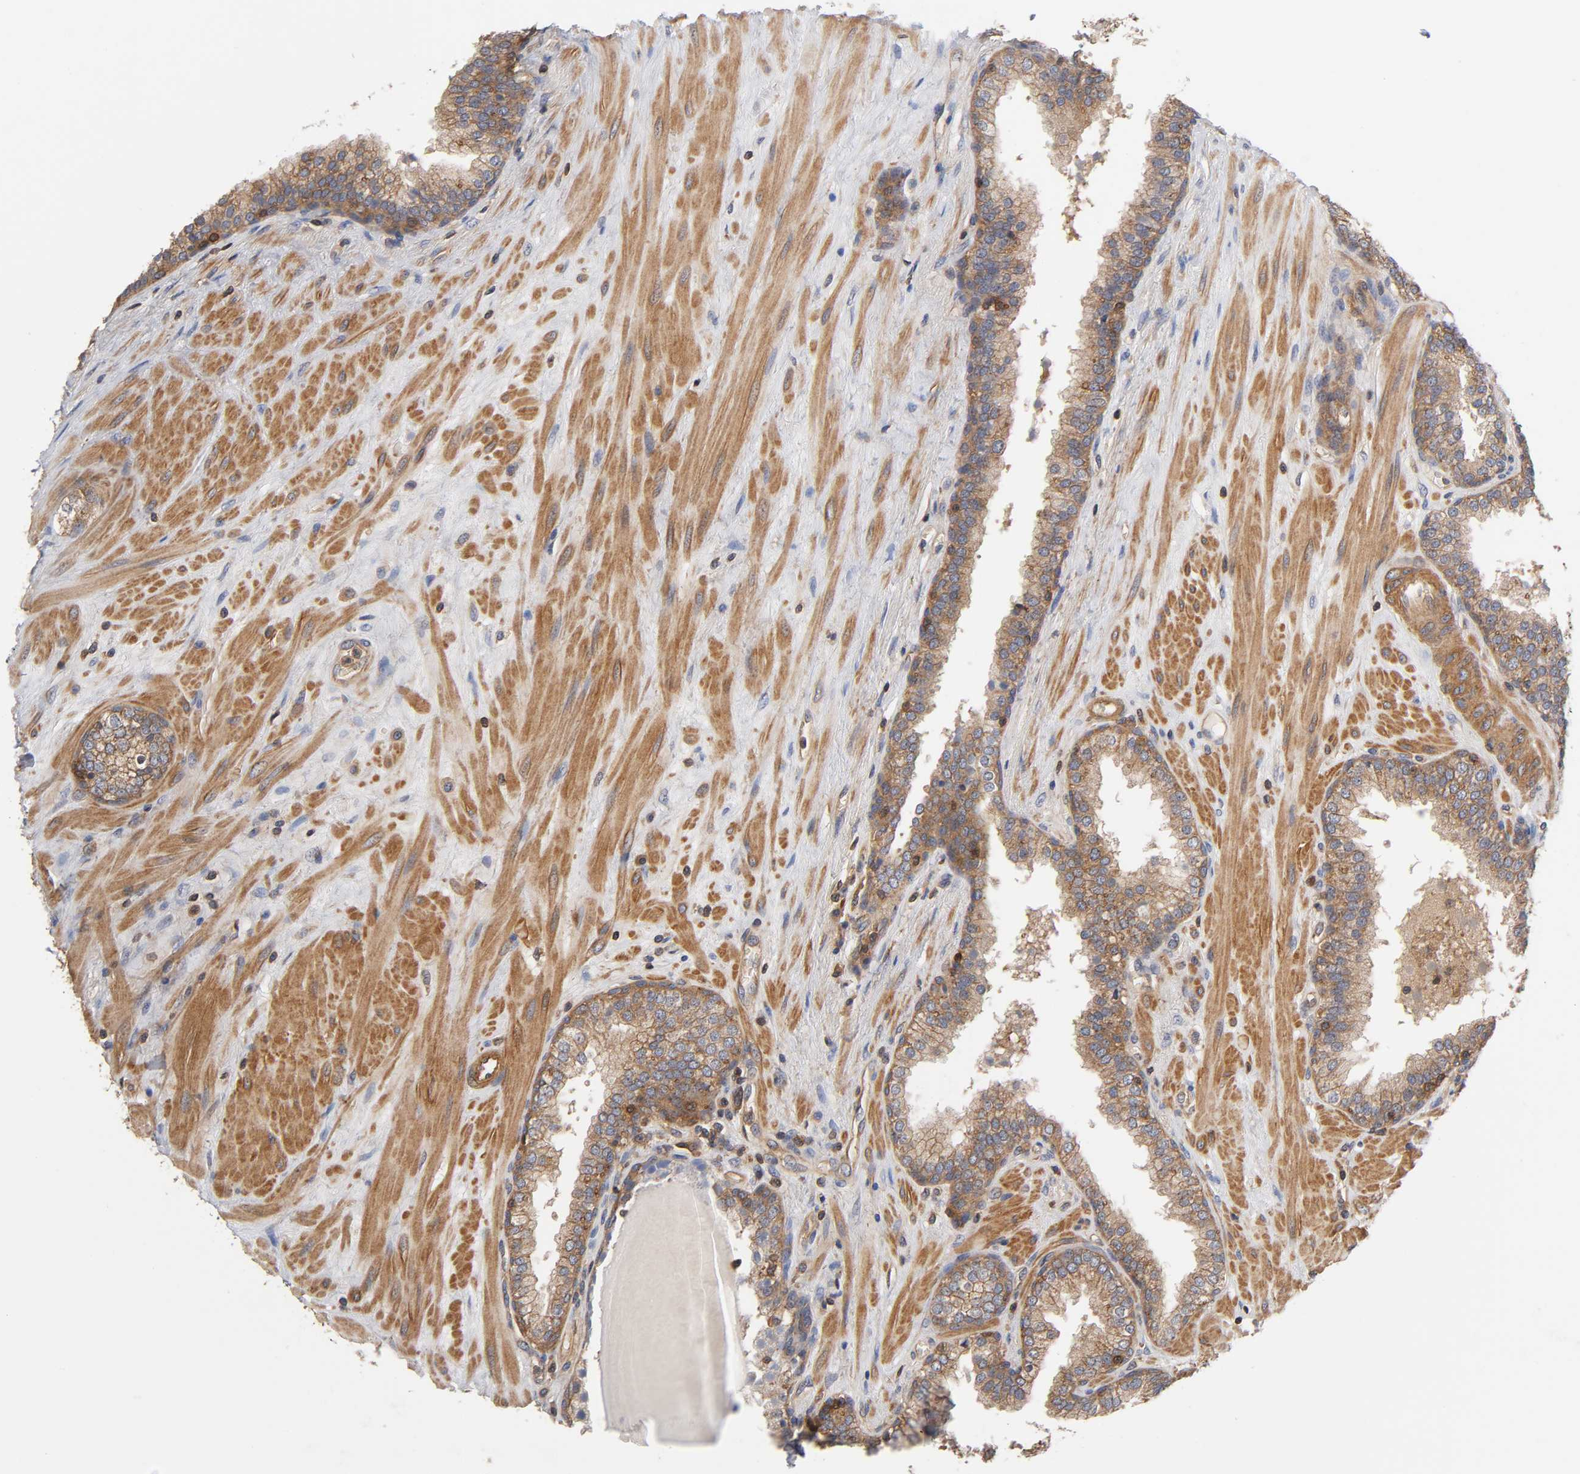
{"staining": {"intensity": "moderate", "quantity": "25%-75%", "location": "cytoplasmic/membranous"}, "tissue": "prostate", "cell_type": "Glandular cells", "image_type": "normal", "snomed": [{"axis": "morphology", "description": "Normal tissue, NOS"}, {"axis": "topography", "description": "Prostate"}], "caption": "High-magnification brightfield microscopy of normal prostate stained with DAB (brown) and counterstained with hematoxylin (blue). glandular cells exhibit moderate cytoplasmic/membranous staining is seen in approximately25%-75% of cells. (Brightfield microscopy of DAB IHC at high magnification).", "gene": "LAMTOR2", "patient": {"sex": "male", "age": 51}}